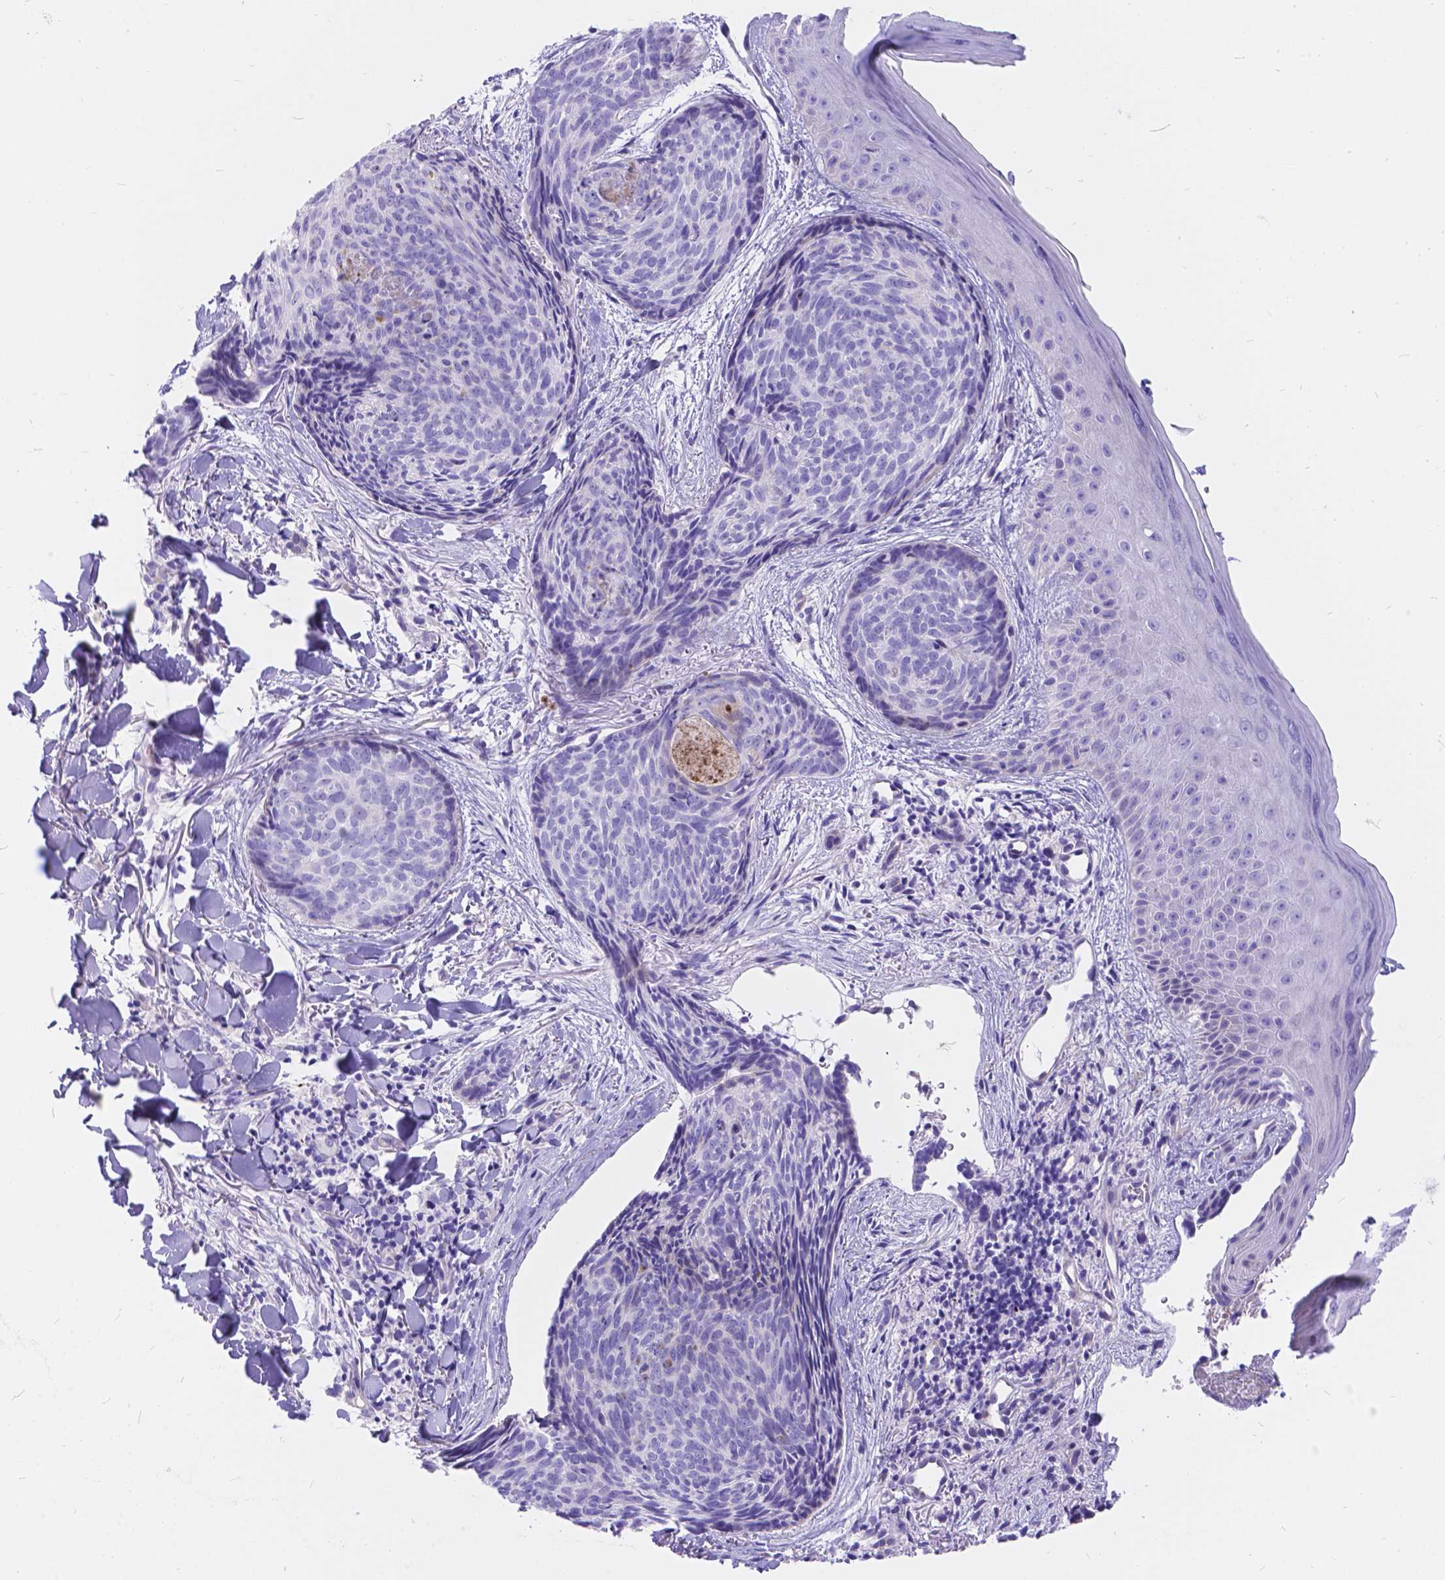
{"staining": {"intensity": "negative", "quantity": "none", "location": "none"}, "tissue": "skin cancer", "cell_type": "Tumor cells", "image_type": "cancer", "snomed": [{"axis": "morphology", "description": "Basal cell carcinoma"}, {"axis": "topography", "description": "Skin"}], "caption": "Skin cancer (basal cell carcinoma) was stained to show a protein in brown. There is no significant expression in tumor cells.", "gene": "KLHL10", "patient": {"sex": "female", "age": 82}}